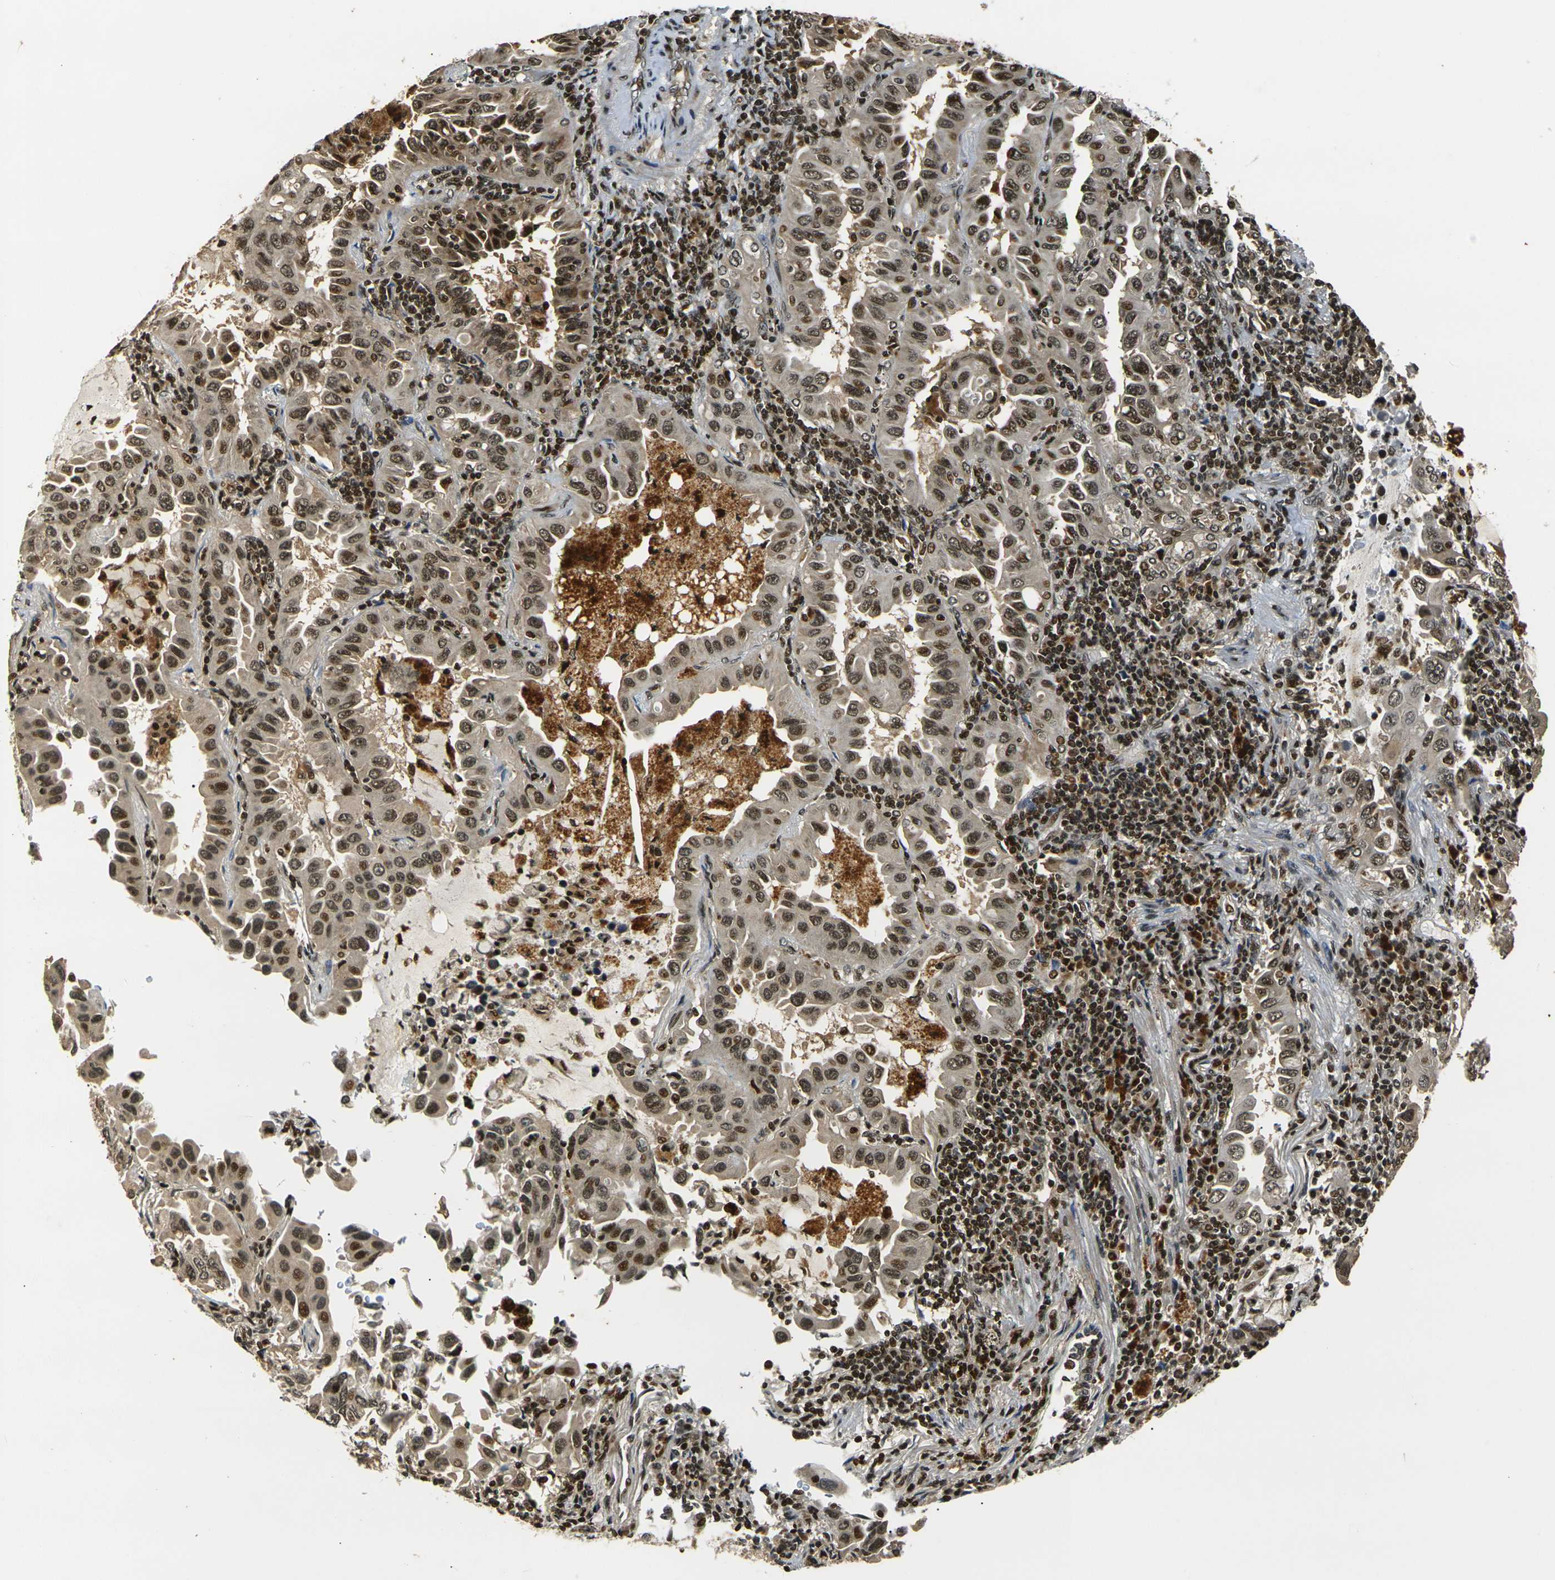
{"staining": {"intensity": "moderate", "quantity": ">75%", "location": "nuclear"}, "tissue": "lung cancer", "cell_type": "Tumor cells", "image_type": "cancer", "snomed": [{"axis": "morphology", "description": "Adenocarcinoma, NOS"}, {"axis": "topography", "description": "Lung"}], "caption": "Protein analysis of lung cancer (adenocarcinoma) tissue demonstrates moderate nuclear staining in about >75% of tumor cells. Using DAB (3,3'-diaminobenzidine) (brown) and hematoxylin (blue) stains, captured at high magnification using brightfield microscopy.", "gene": "ACTL6A", "patient": {"sex": "male", "age": 64}}